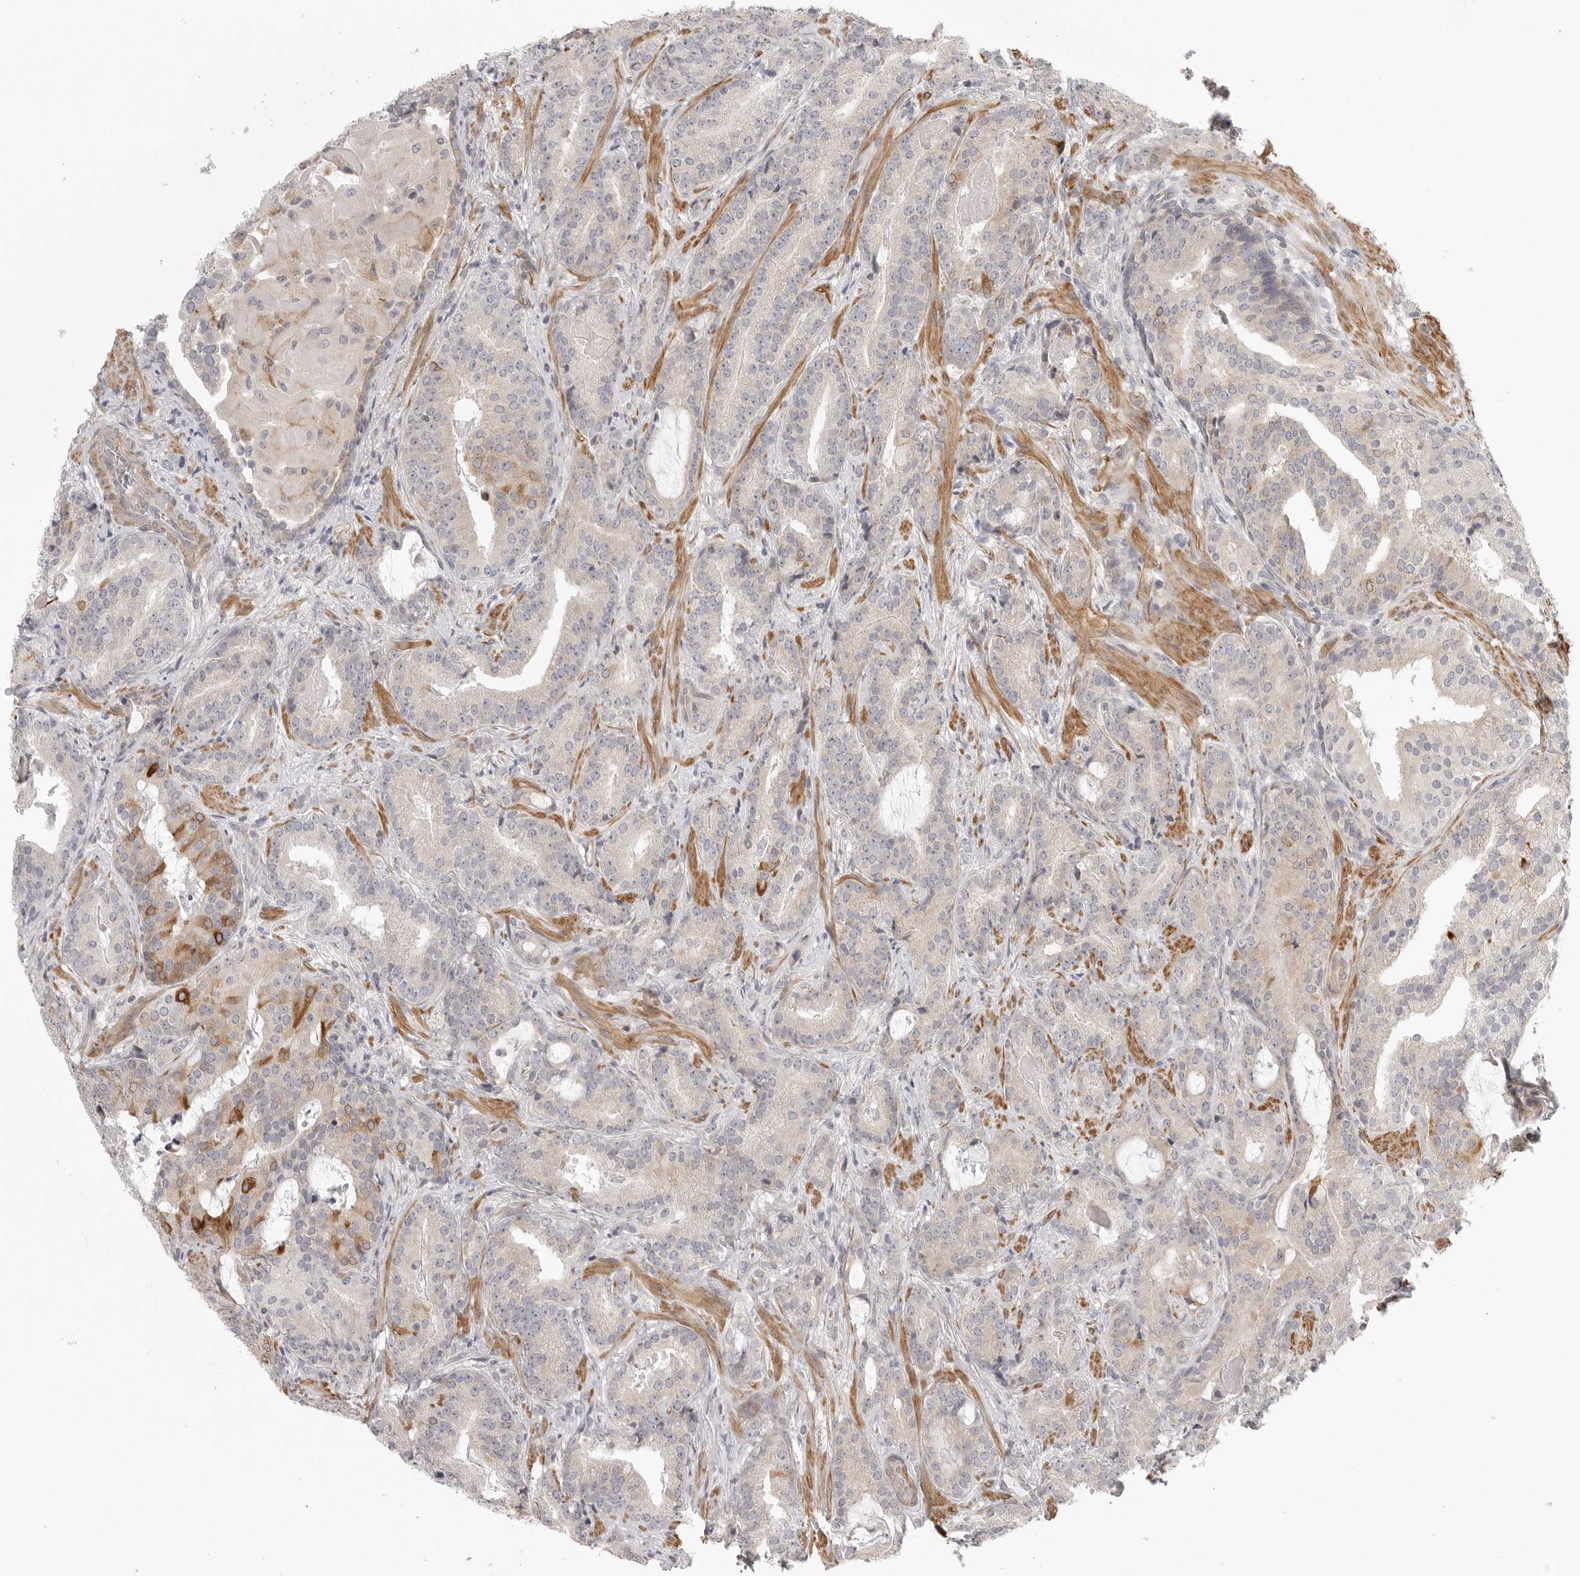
{"staining": {"intensity": "moderate", "quantity": "<25%", "location": "cytoplasmic/membranous"}, "tissue": "prostate cancer", "cell_type": "Tumor cells", "image_type": "cancer", "snomed": [{"axis": "morphology", "description": "Adenocarcinoma, Low grade"}, {"axis": "topography", "description": "Prostate"}], "caption": "The histopathology image shows a brown stain indicating the presence of a protein in the cytoplasmic/membranous of tumor cells in prostate cancer (adenocarcinoma (low-grade)). Immunohistochemistry stains the protein of interest in brown and the nuclei are stained blue.", "gene": "CCPG1", "patient": {"sex": "male", "age": 67}}